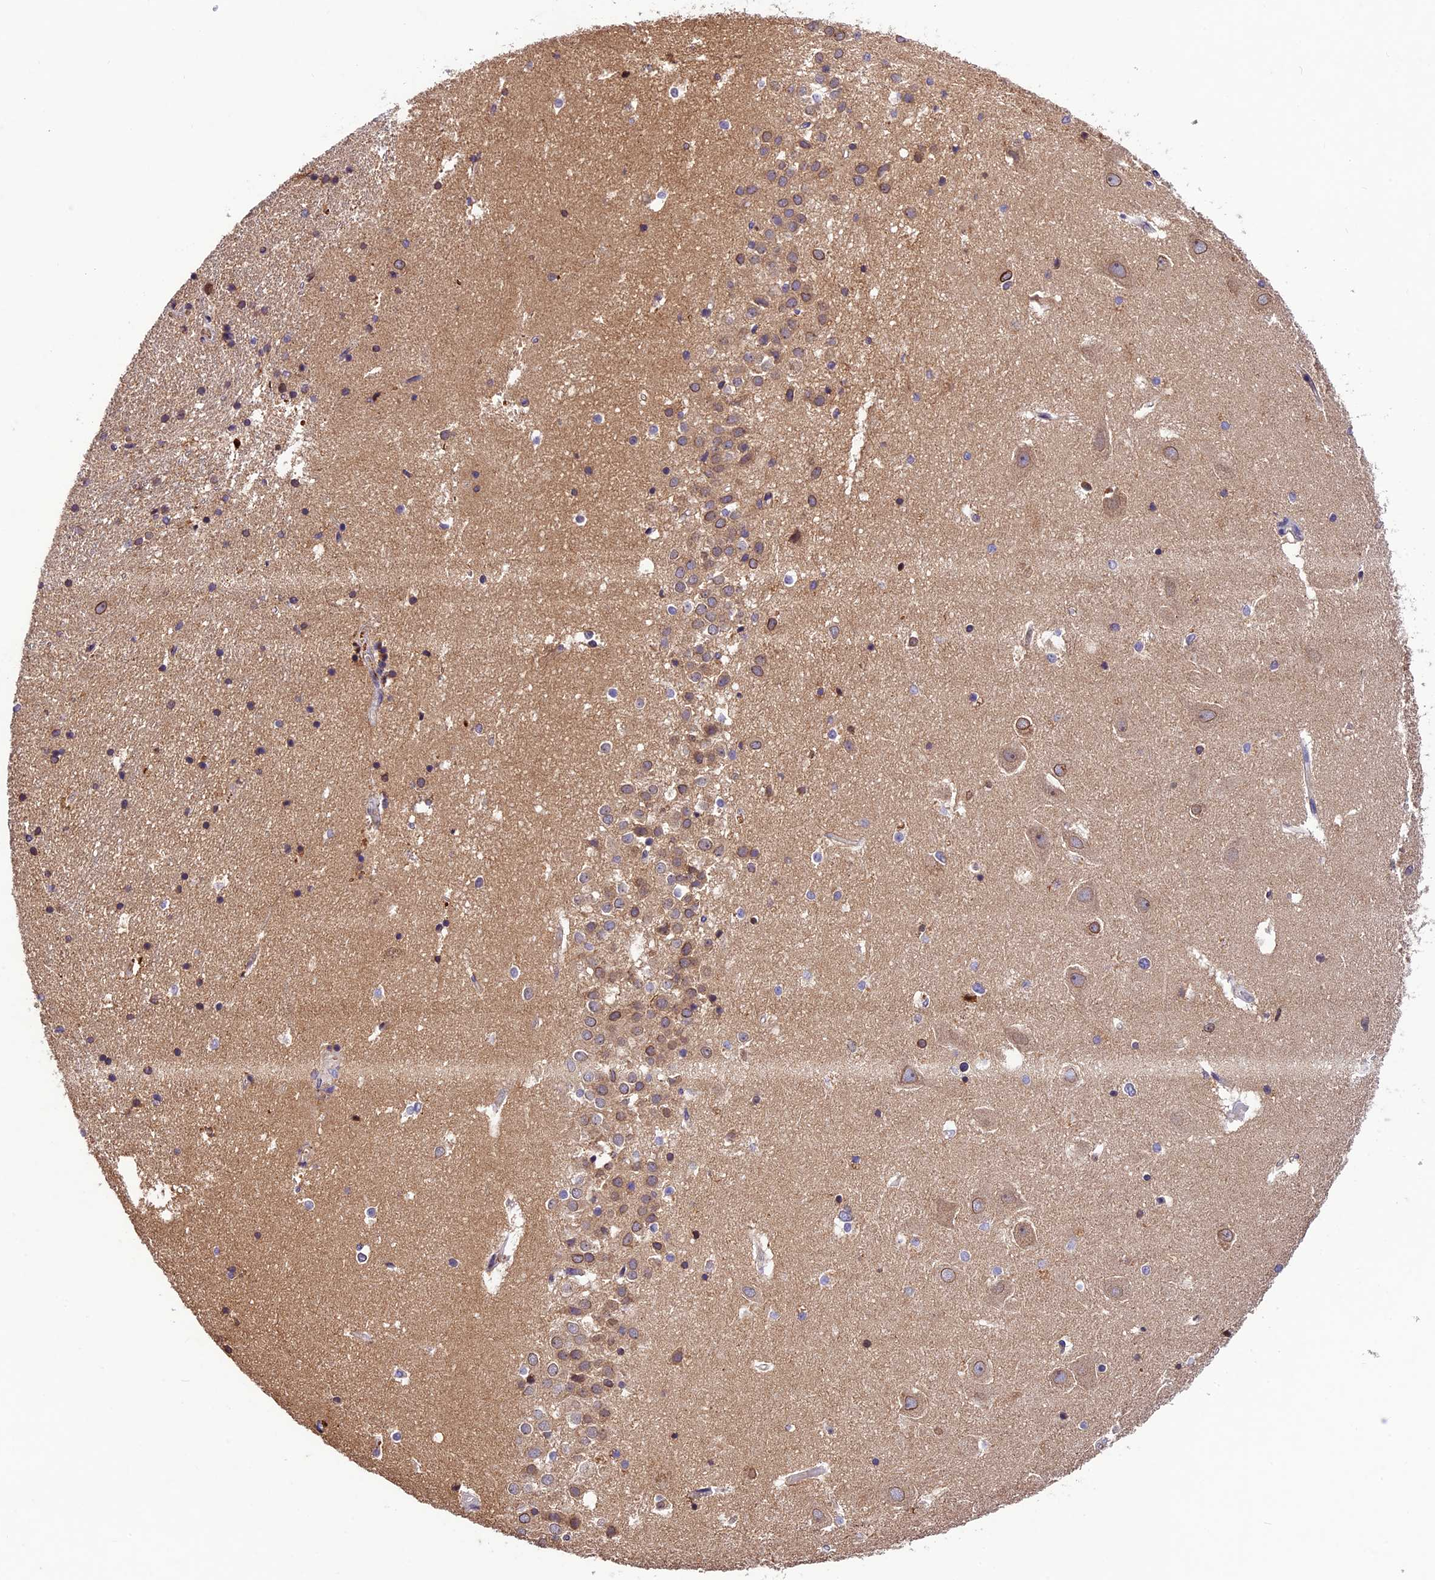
{"staining": {"intensity": "weak", "quantity": "<25%", "location": "cytoplasmic/membranous"}, "tissue": "hippocampus", "cell_type": "Glial cells", "image_type": "normal", "snomed": [{"axis": "morphology", "description": "Normal tissue, NOS"}, {"axis": "topography", "description": "Hippocampus"}], "caption": "Human hippocampus stained for a protein using immunohistochemistry (IHC) shows no expression in glial cells.", "gene": "CILP2", "patient": {"sex": "female", "age": 52}}